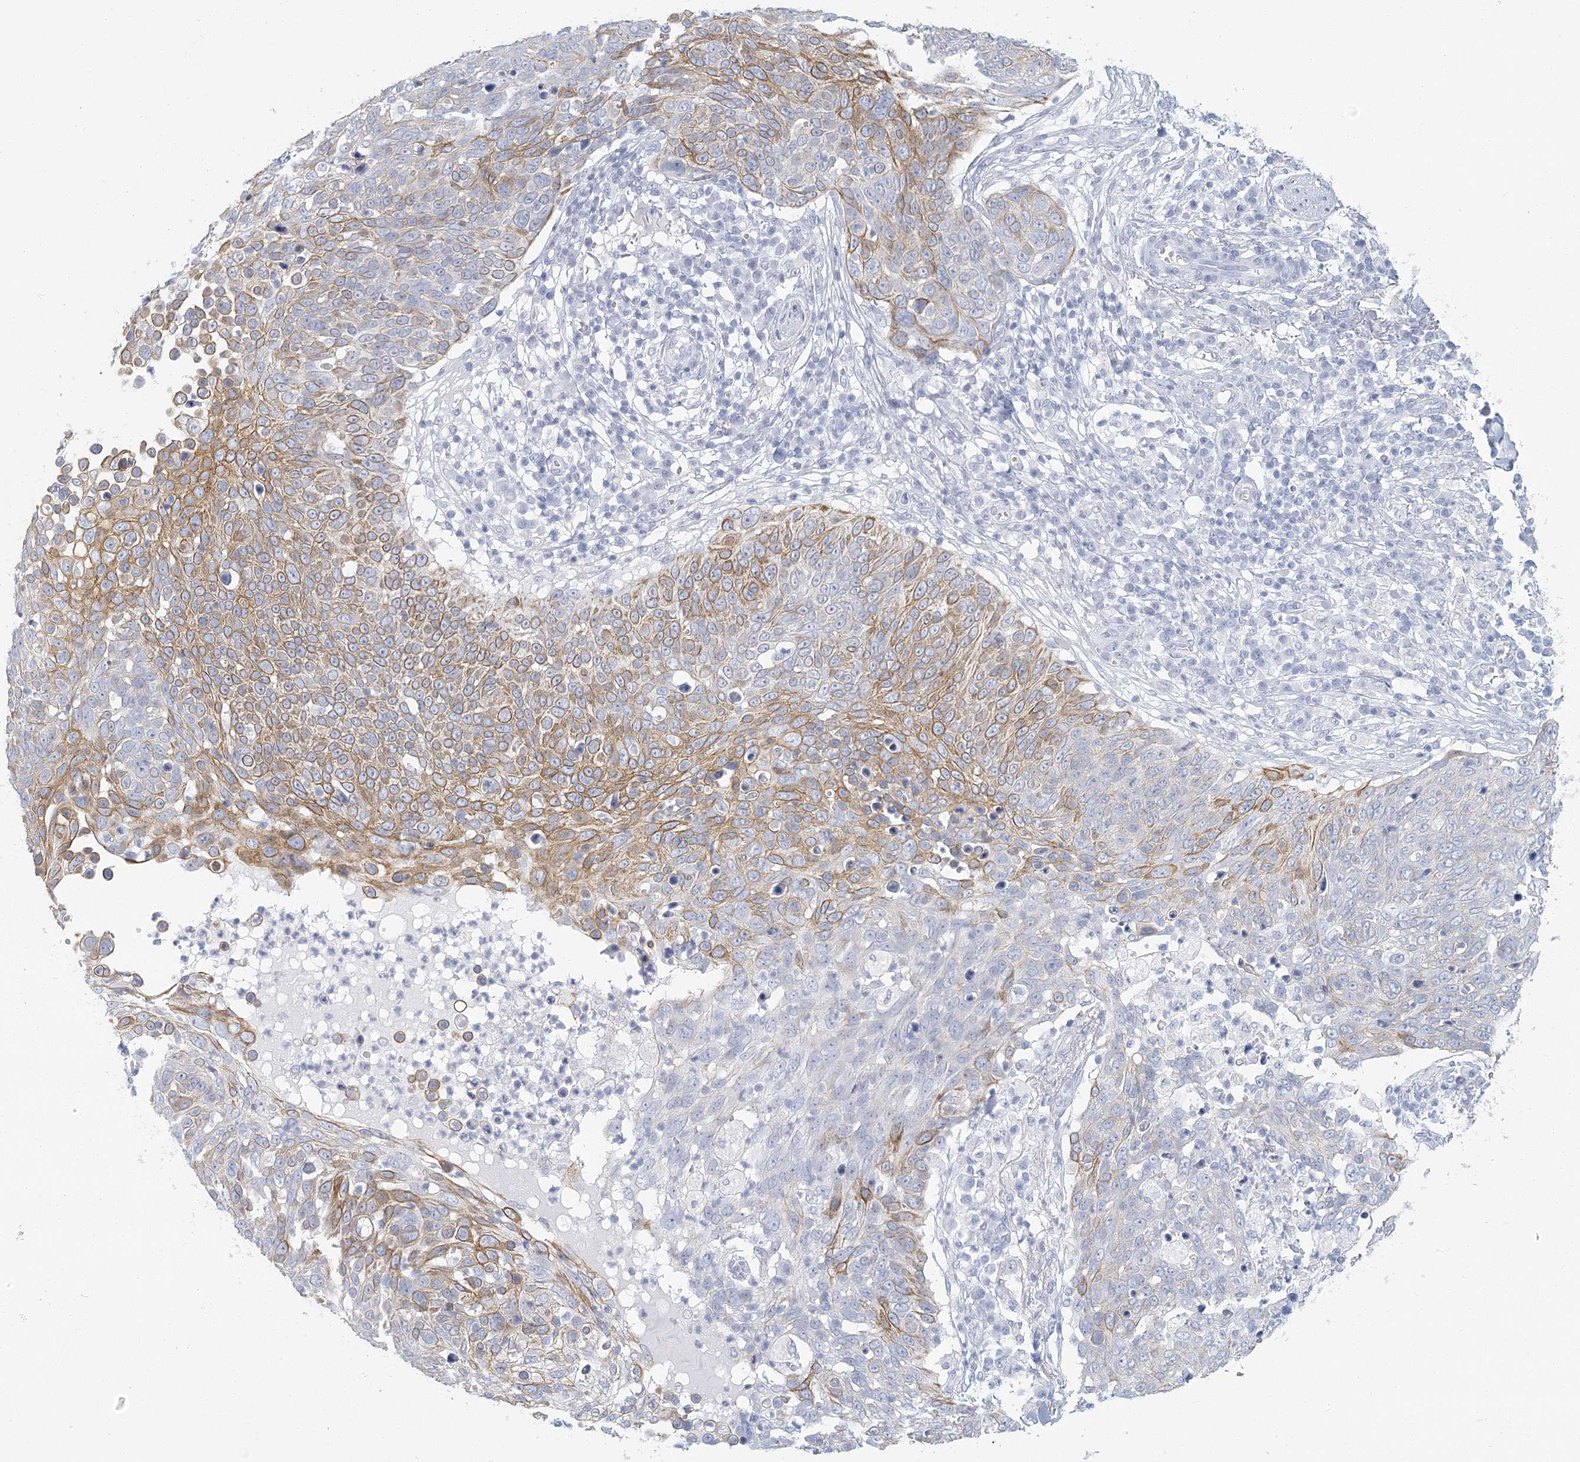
{"staining": {"intensity": "moderate", "quantity": "25%-75%", "location": "cytoplasmic/membranous"}, "tissue": "skin cancer", "cell_type": "Tumor cells", "image_type": "cancer", "snomed": [{"axis": "morphology", "description": "Squamous cell carcinoma in situ, NOS"}, {"axis": "morphology", "description": "Squamous cell carcinoma, NOS"}, {"axis": "topography", "description": "Skin"}], "caption": "Immunohistochemistry of human skin cancer (squamous cell carcinoma) demonstrates medium levels of moderate cytoplasmic/membranous positivity in about 25%-75% of tumor cells. (Brightfield microscopy of DAB IHC at high magnification).", "gene": "WNT8B", "patient": {"sex": "male", "age": 93}}